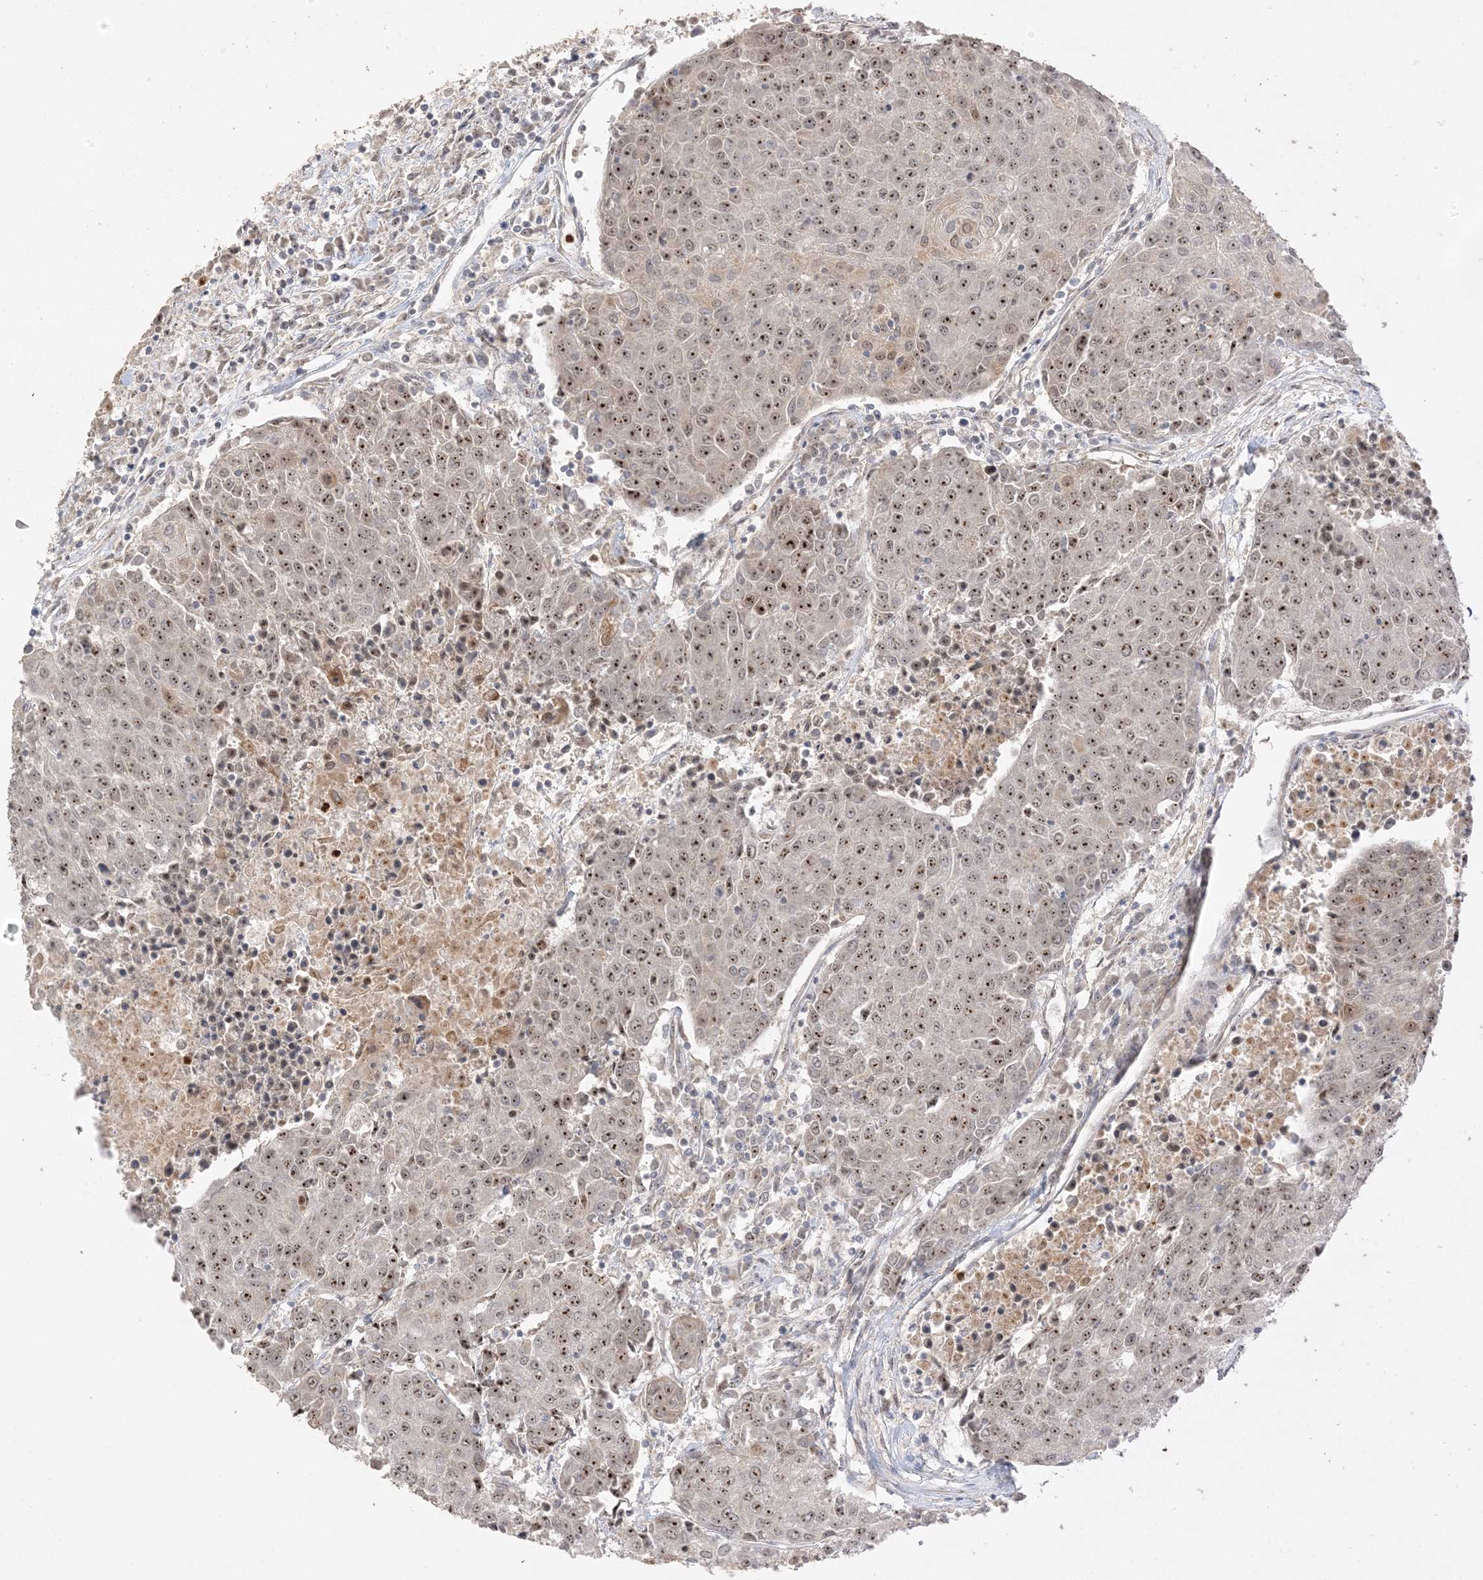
{"staining": {"intensity": "moderate", "quantity": ">75%", "location": "nuclear"}, "tissue": "urothelial cancer", "cell_type": "Tumor cells", "image_type": "cancer", "snomed": [{"axis": "morphology", "description": "Urothelial carcinoma, High grade"}, {"axis": "topography", "description": "Urinary bladder"}], "caption": "High-grade urothelial carcinoma stained with DAB IHC shows medium levels of moderate nuclear staining in about >75% of tumor cells. The staining is performed using DAB (3,3'-diaminobenzidine) brown chromogen to label protein expression. The nuclei are counter-stained blue using hematoxylin.", "gene": "DDX18", "patient": {"sex": "female", "age": 85}}